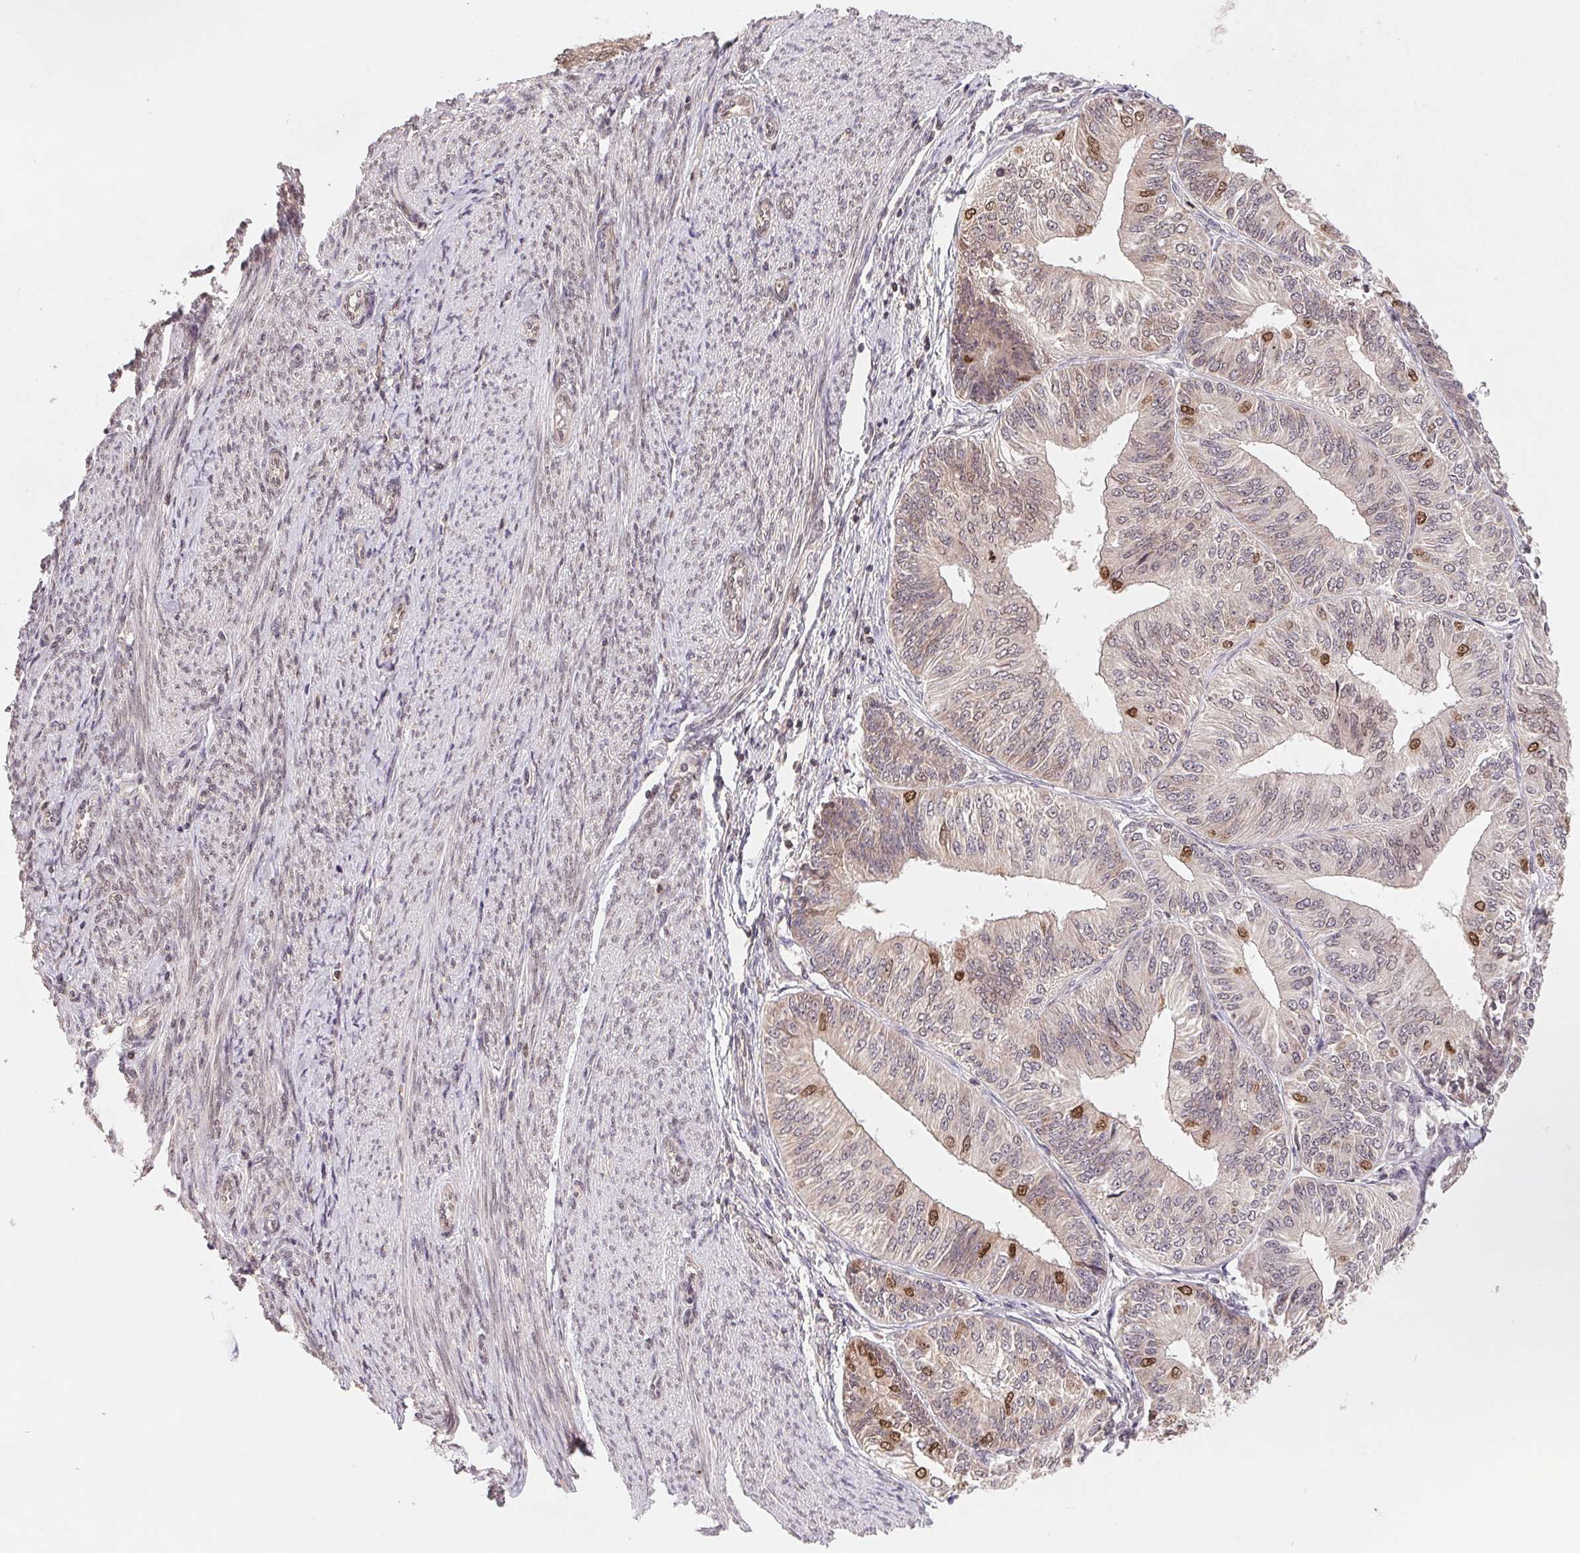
{"staining": {"intensity": "moderate", "quantity": "<25%", "location": "nuclear"}, "tissue": "endometrial cancer", "cell_type": "Tumor cells", "image_type": "cancer", "snomed": [{"axis": "morphology", "description": "Adenocarcinoma, NOS"}, {"axis": "topography", "description": "Endometrium"}], "caption": "Moderate nuclear protein expression is present in about <25% of tumor cells in adenocarcinoma (endometrial).", "gene": "HMGN3", "patient": {"sex": "female", "age": 58}}